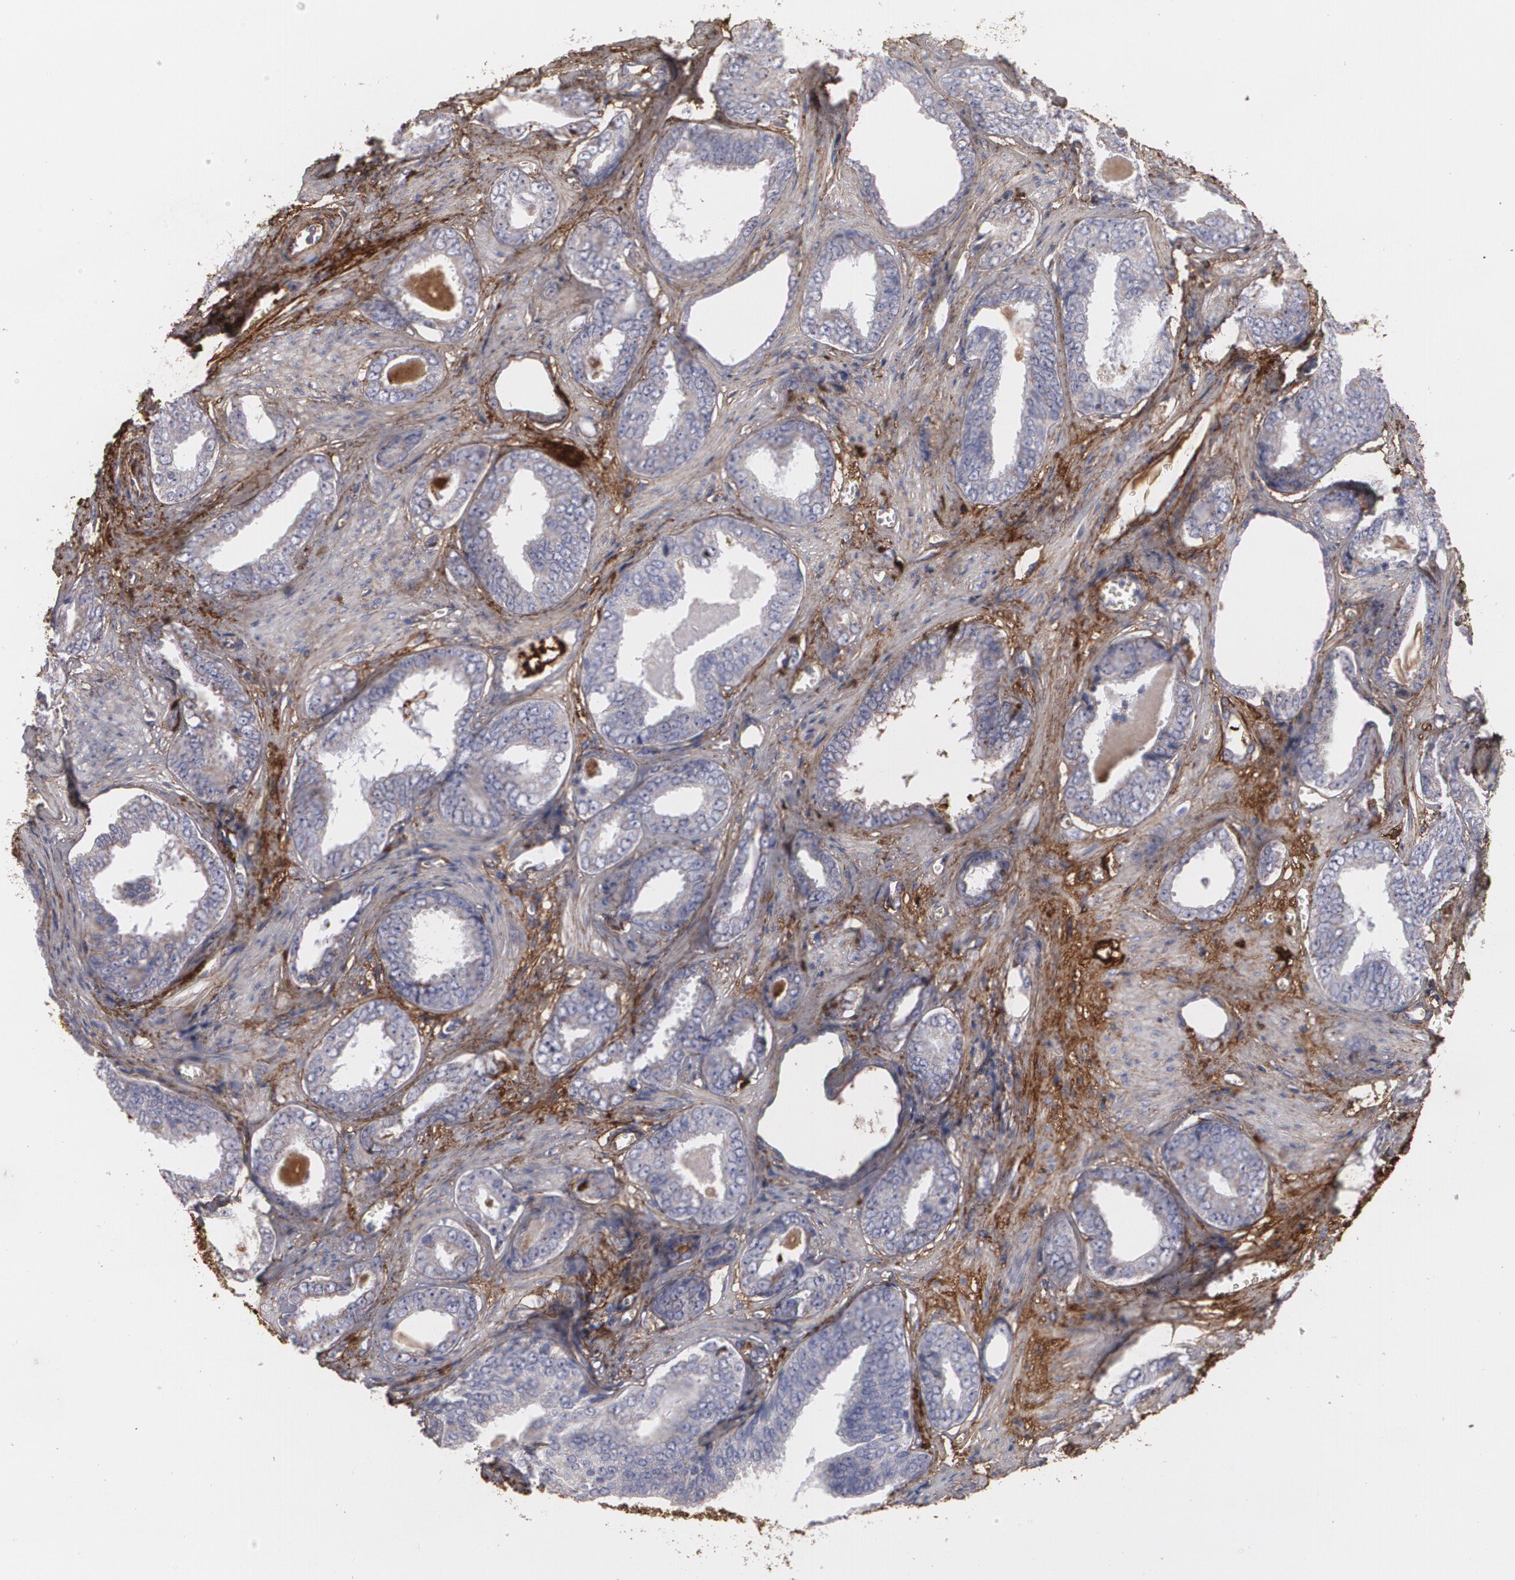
{"staining": {"intensity": "weak", "quantity": ">75%", "location": "cytoplasmic/membranous"}, "tissue": "prostate cancer", "cell_type": "Tumor cells", "image_type": "cancer", "snomed": [{"axis": "morphology", "description": "Adenocarcinoma, Medium grade"}, {"axis": "topography", "description": "Prostate"}], "caption": "This image shows immunohistochemistry staining of prostate cancer (adenocarcinoma (medium-grade)), with low weak cytoplasmic/membranous staining in approximately >75% of tumor cells.", "gene": "FBLN1", "patient": {"sex": "male", "age": 79}}